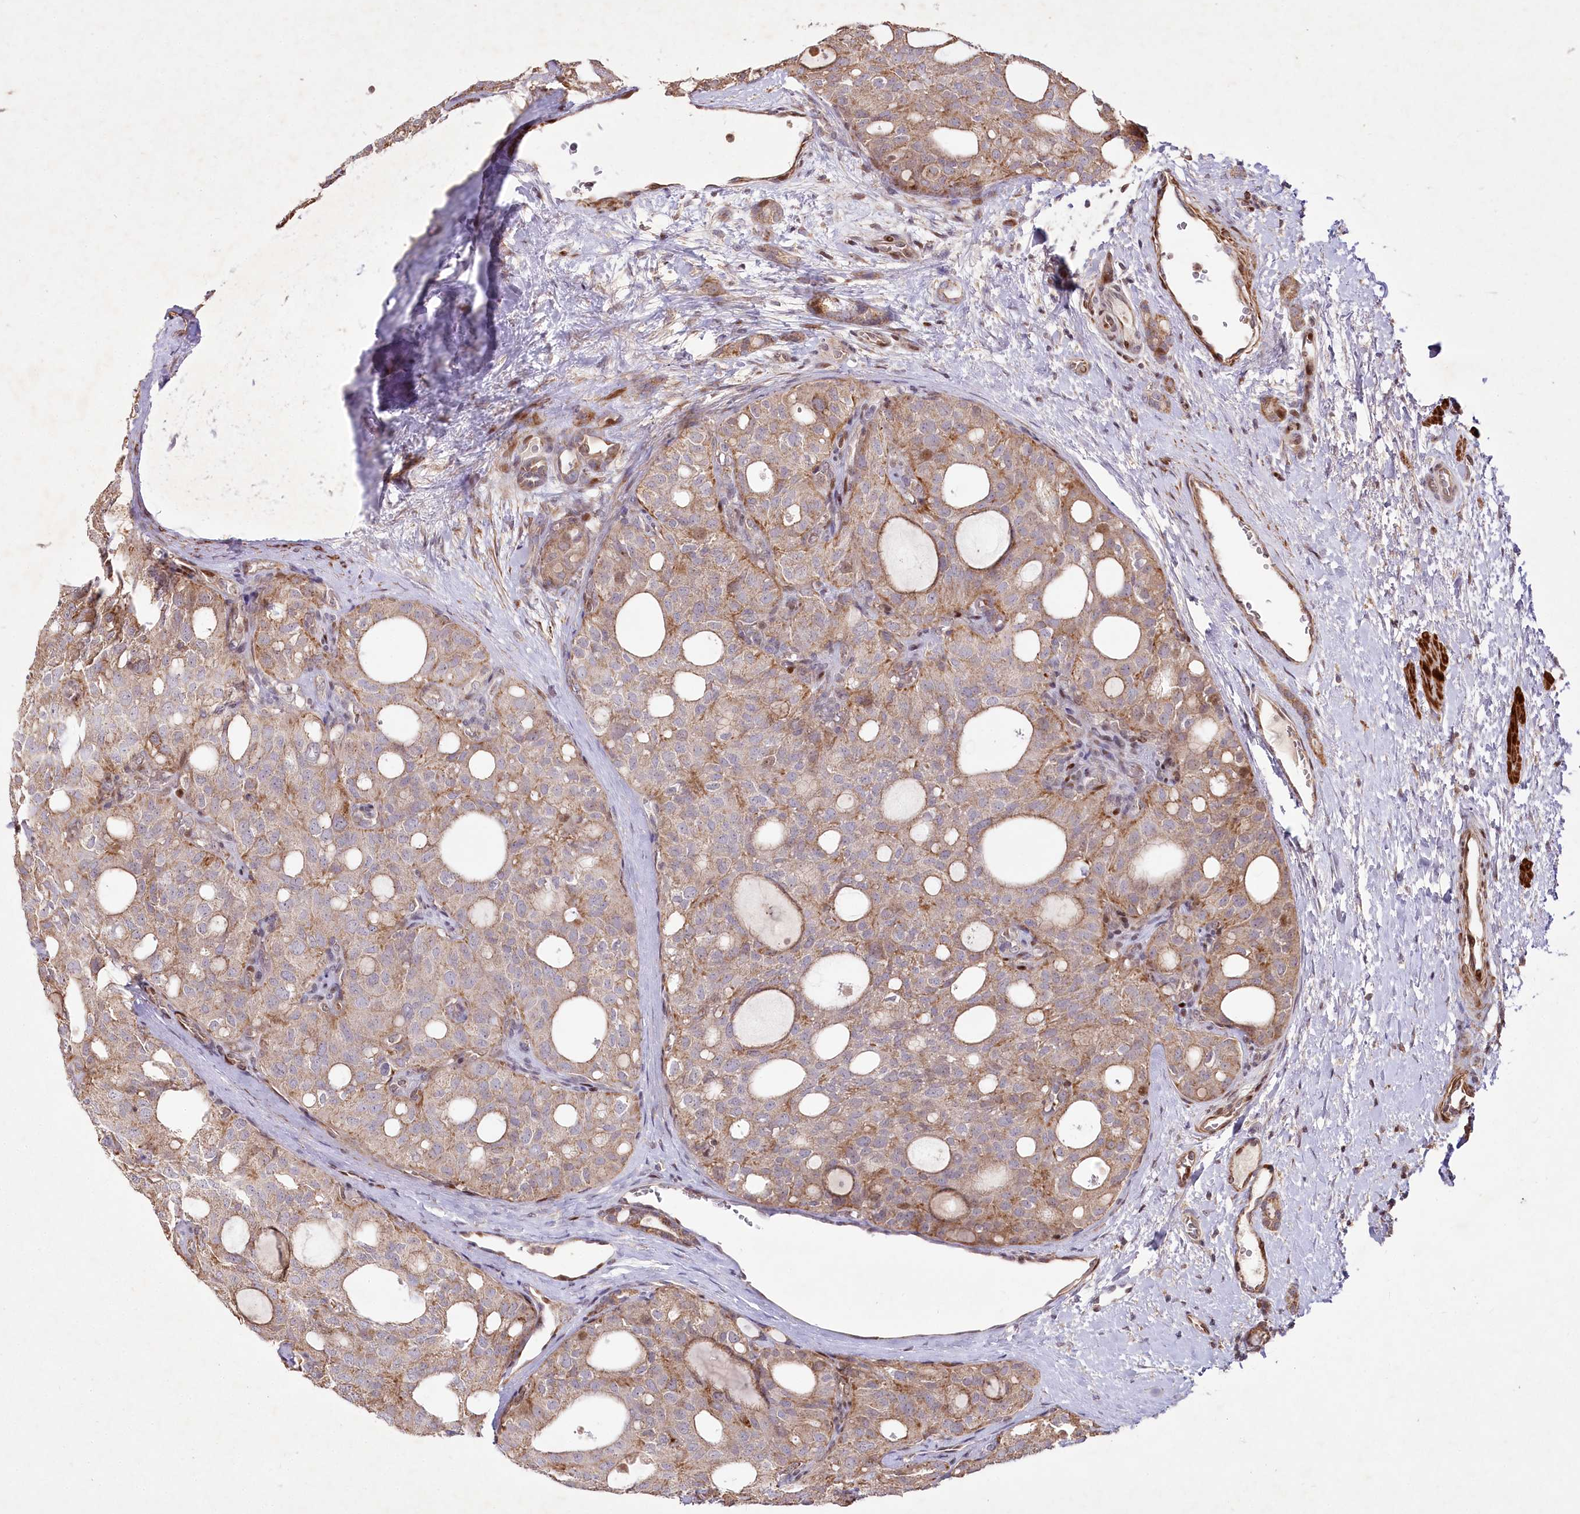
{"staining": {"intensity": "moderate", "quantity": ">75%", "location": "cytoplasmic/membranous"}, "tissue": "thyroid cancer", "cell_type": "Tumor cells", "image_type": "cancer", "snomed": [{"axis": "morphology", "description": "Follicular adenoma carcinoma, NOS"}, {"axis": "topography", "description": "Thyroid gland"}], "caption": "Human thyroid follicular adenoma carcinoma stained for a protein (brown) shows moderate cytoplasmic/membranous positive expression in about >75% of tumor cells.", "gene": "PSTK", "patient": {"sex": "male", "age": 75}}